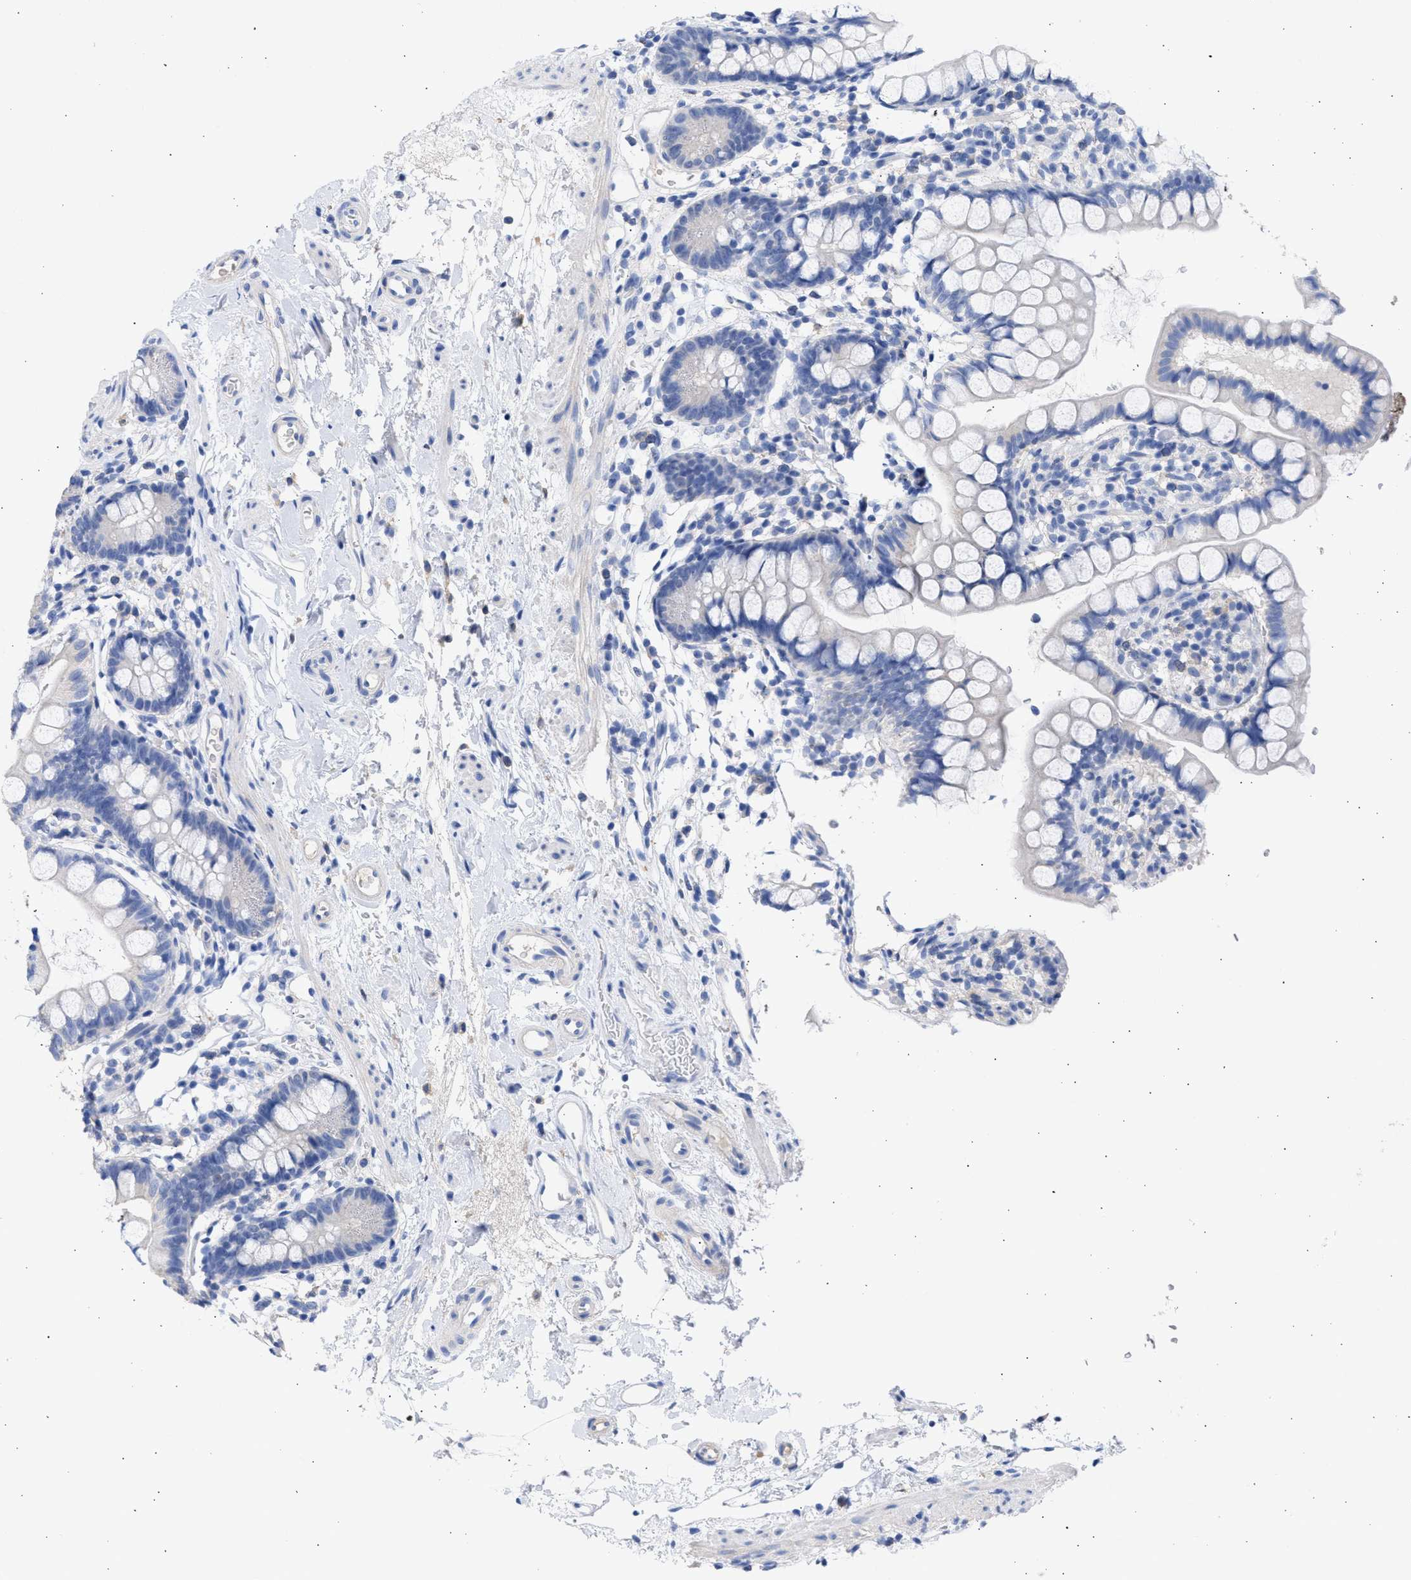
{"staining": {"intensity": "negative", "quantity": "none", "location": "none"}, "tissue": "small intestine", "cell_type": "Glandular cells", "image_type": "normal", "snomed": [{"axis": "morphology", "description": "Normal tissue, NOS"}, {"axis": "topography", "description": "Small intestine"}], "caption": "A micrograph of human small intestine is negative for staining in glandular cells. (IHC, brightfield microscopy, high magnification).", "gene": "RSPH1", "patient": {"sex": "female", "age": 84}}